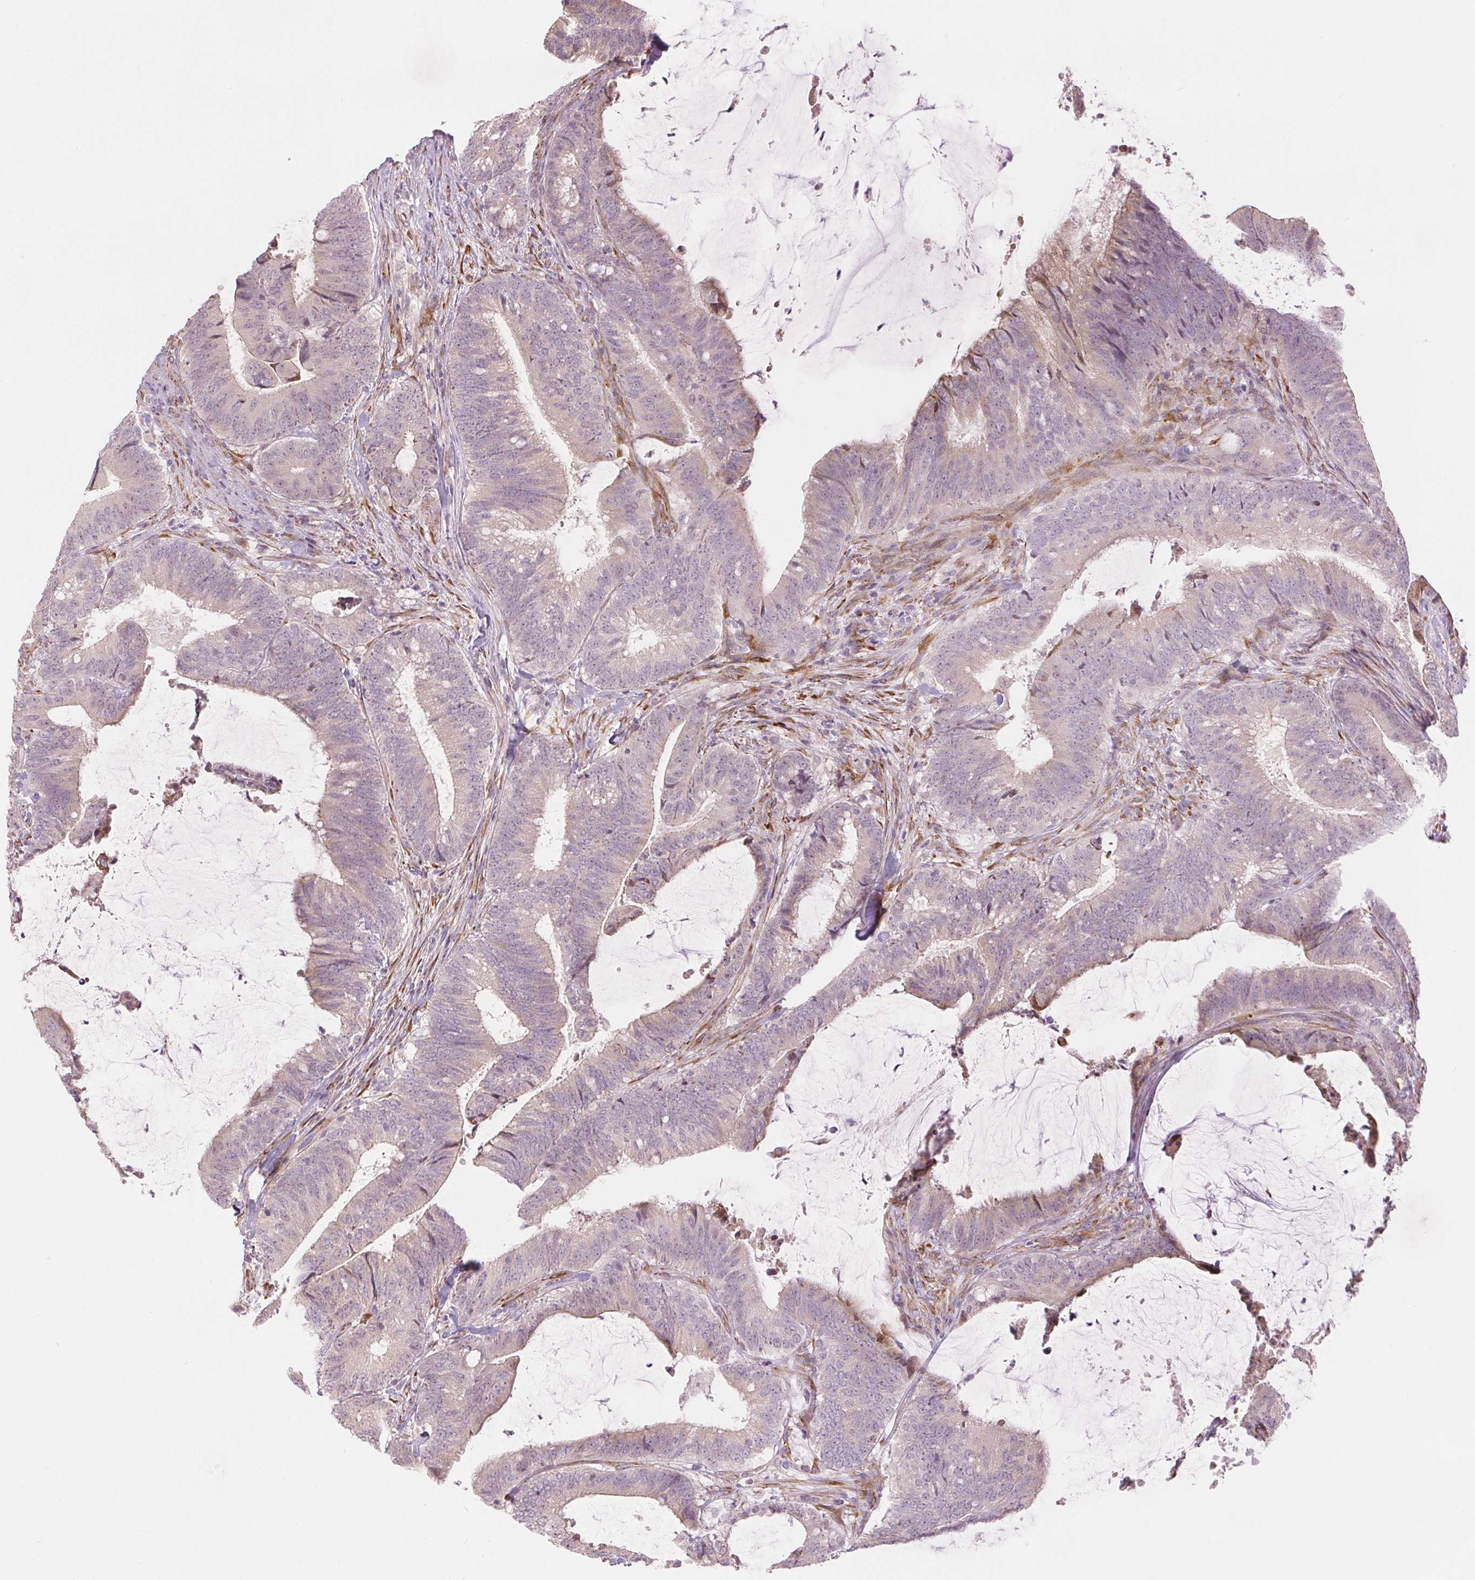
{"staining": {"intensity": "negative", "quantity": "none", "location": "none"}, "tissue": "colorectal cancer", "cell_type": "Tumor cells", "image_type": "cancer", "snomed": [{"axis": "morphology", "description": "Adenocarcinoma, NOS"}, {"axis": "topography", "description": "Colon"}], "caption": "An image of human adenocarcinoma (colorectal) is negative for staining in tumor cells.", "gene": "METTL17", "patient": {"sex": "female", "age": 43}}